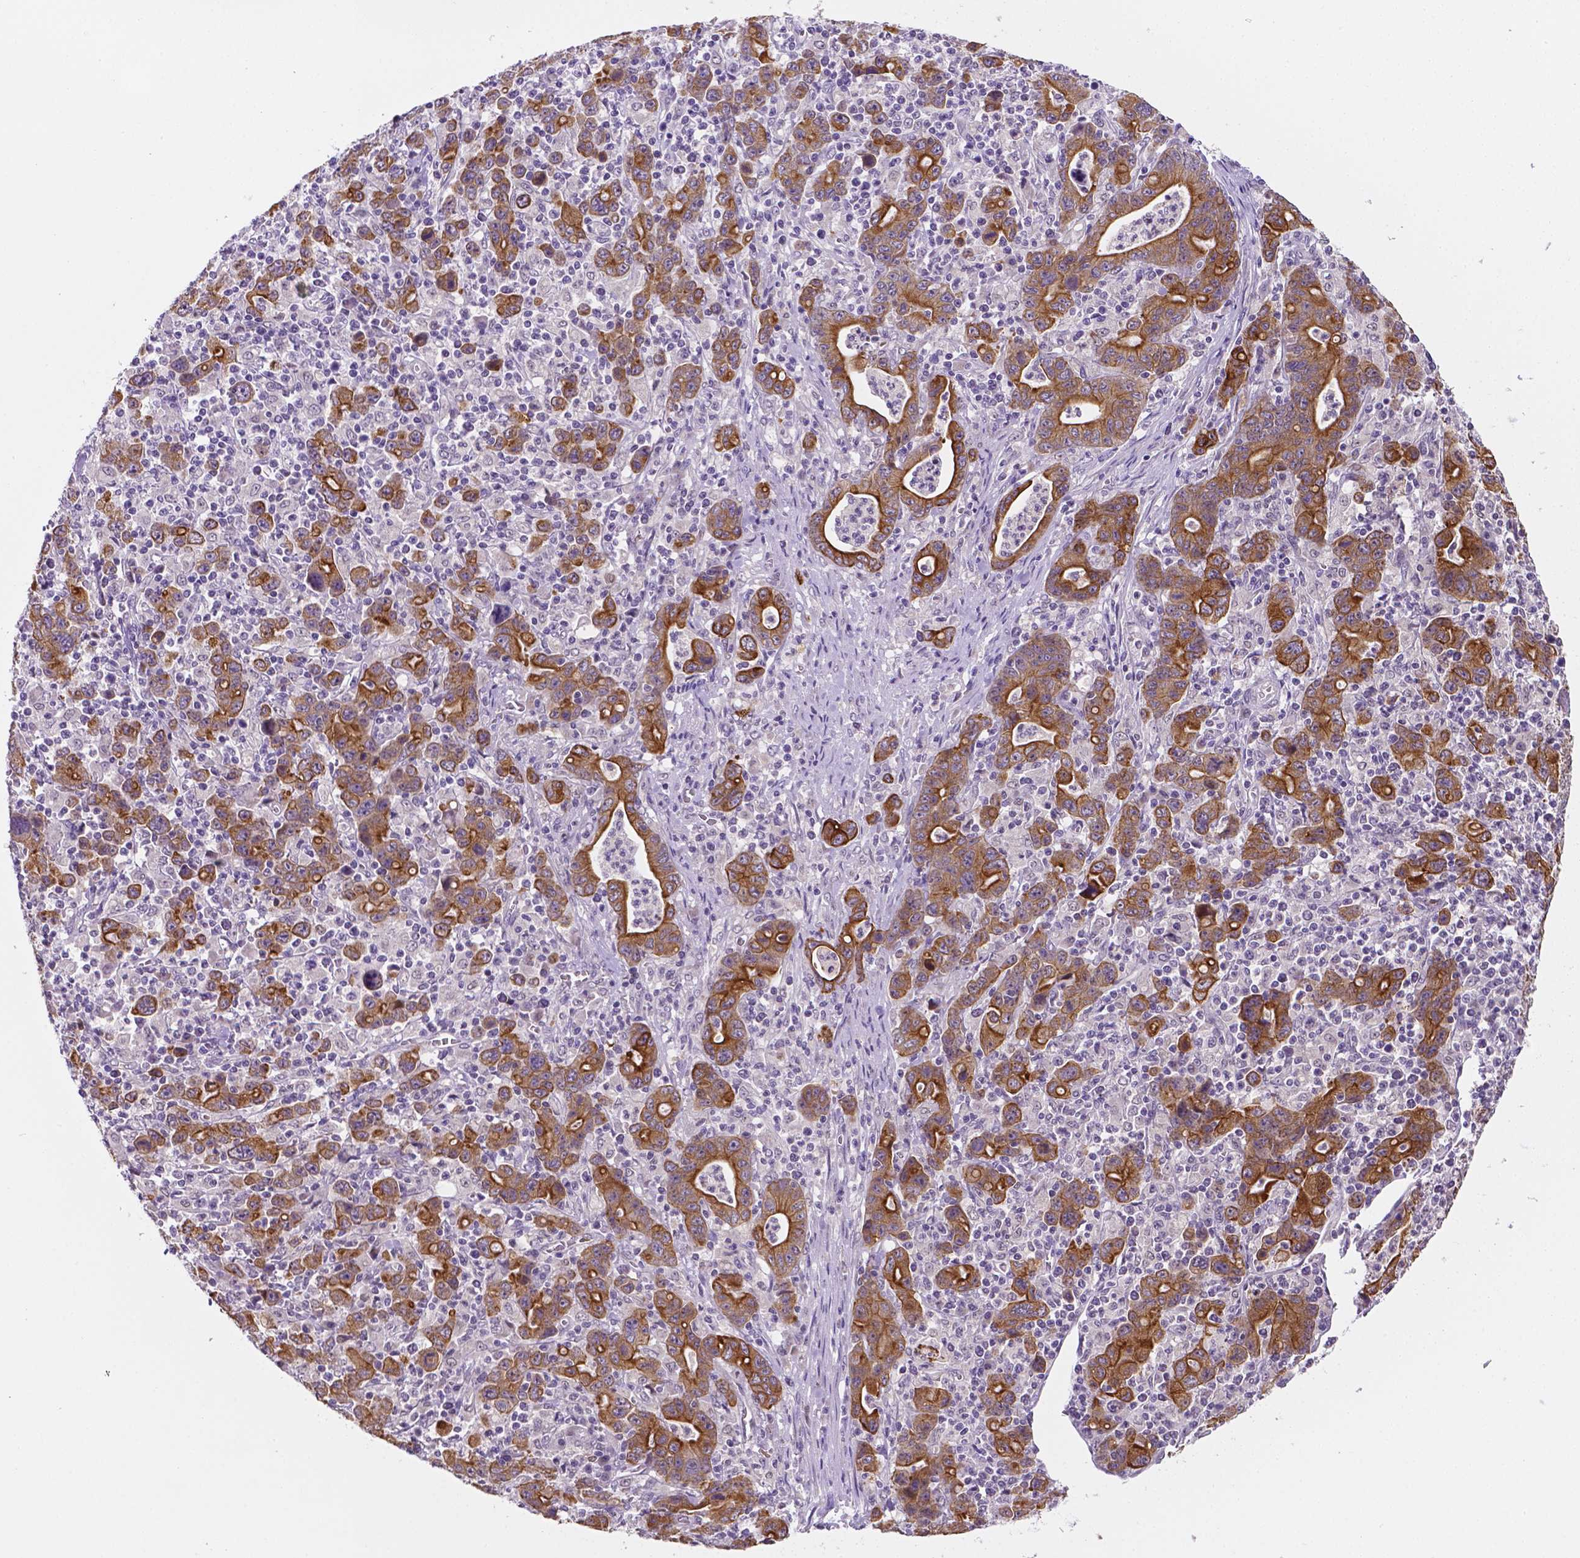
{"staining": {"intensity": "moderate", "quantity": ">75%", "location": "cytoplasmic/membranous"}, "tissue": "stomach cancer", "cell_type": "Tumor cells", "image_type": "cancer", "snomed": [{"axis": "morphology", "description": "Adenocarcinoma, NOS"}, {"axis": "topography", "description": "Stomach, upper"}], "caption": "Moderate cytoplasmic/membranous protein expression is identified in about >75% of tumor cells in stomach cancer.", "gene": "SHLD3", "patient": {"sex": "male", "age": 69}}